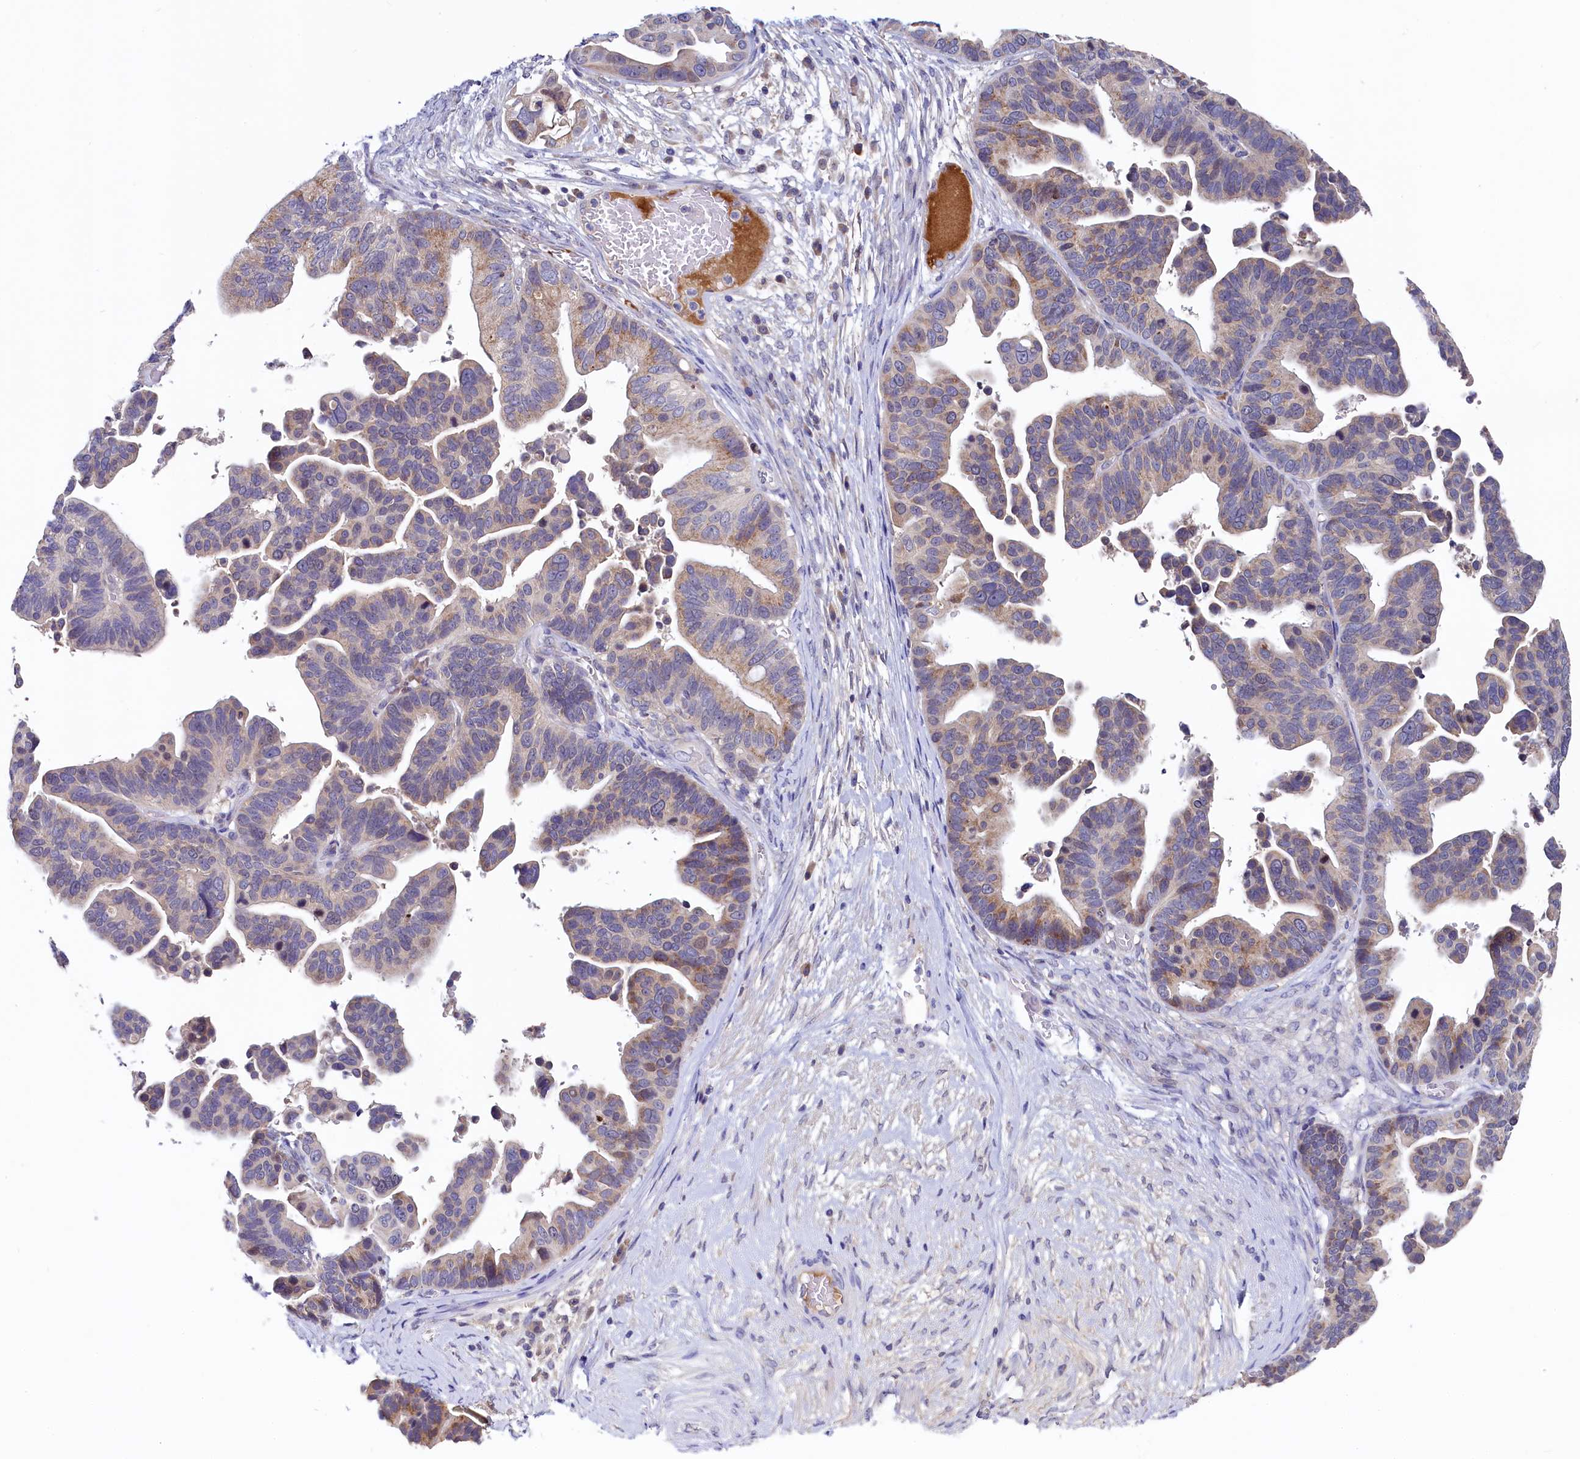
{"staining": {"intensity": "weak", "quantity": "25%-75%", "location": "cytoplasmic/membranous"}, "tissue": "ovarian cancer", "cell_type": "Tumor cells", "image_type": "cancer", "snomed": [{"axis": "morphology", "description": "Cystadenocarcinoma, serous, NOS"}, {"axis": "topography", "description": "Ovary"}], "caption": "Ovarian serous cystadenocarcinoma stained with a brown dye reveals weak cytoplasmic/membranous positive expression in about 25%-75% of tumor cells.", "gene": "SPINK9", "patient": {"sex": "female", "age": 56}}